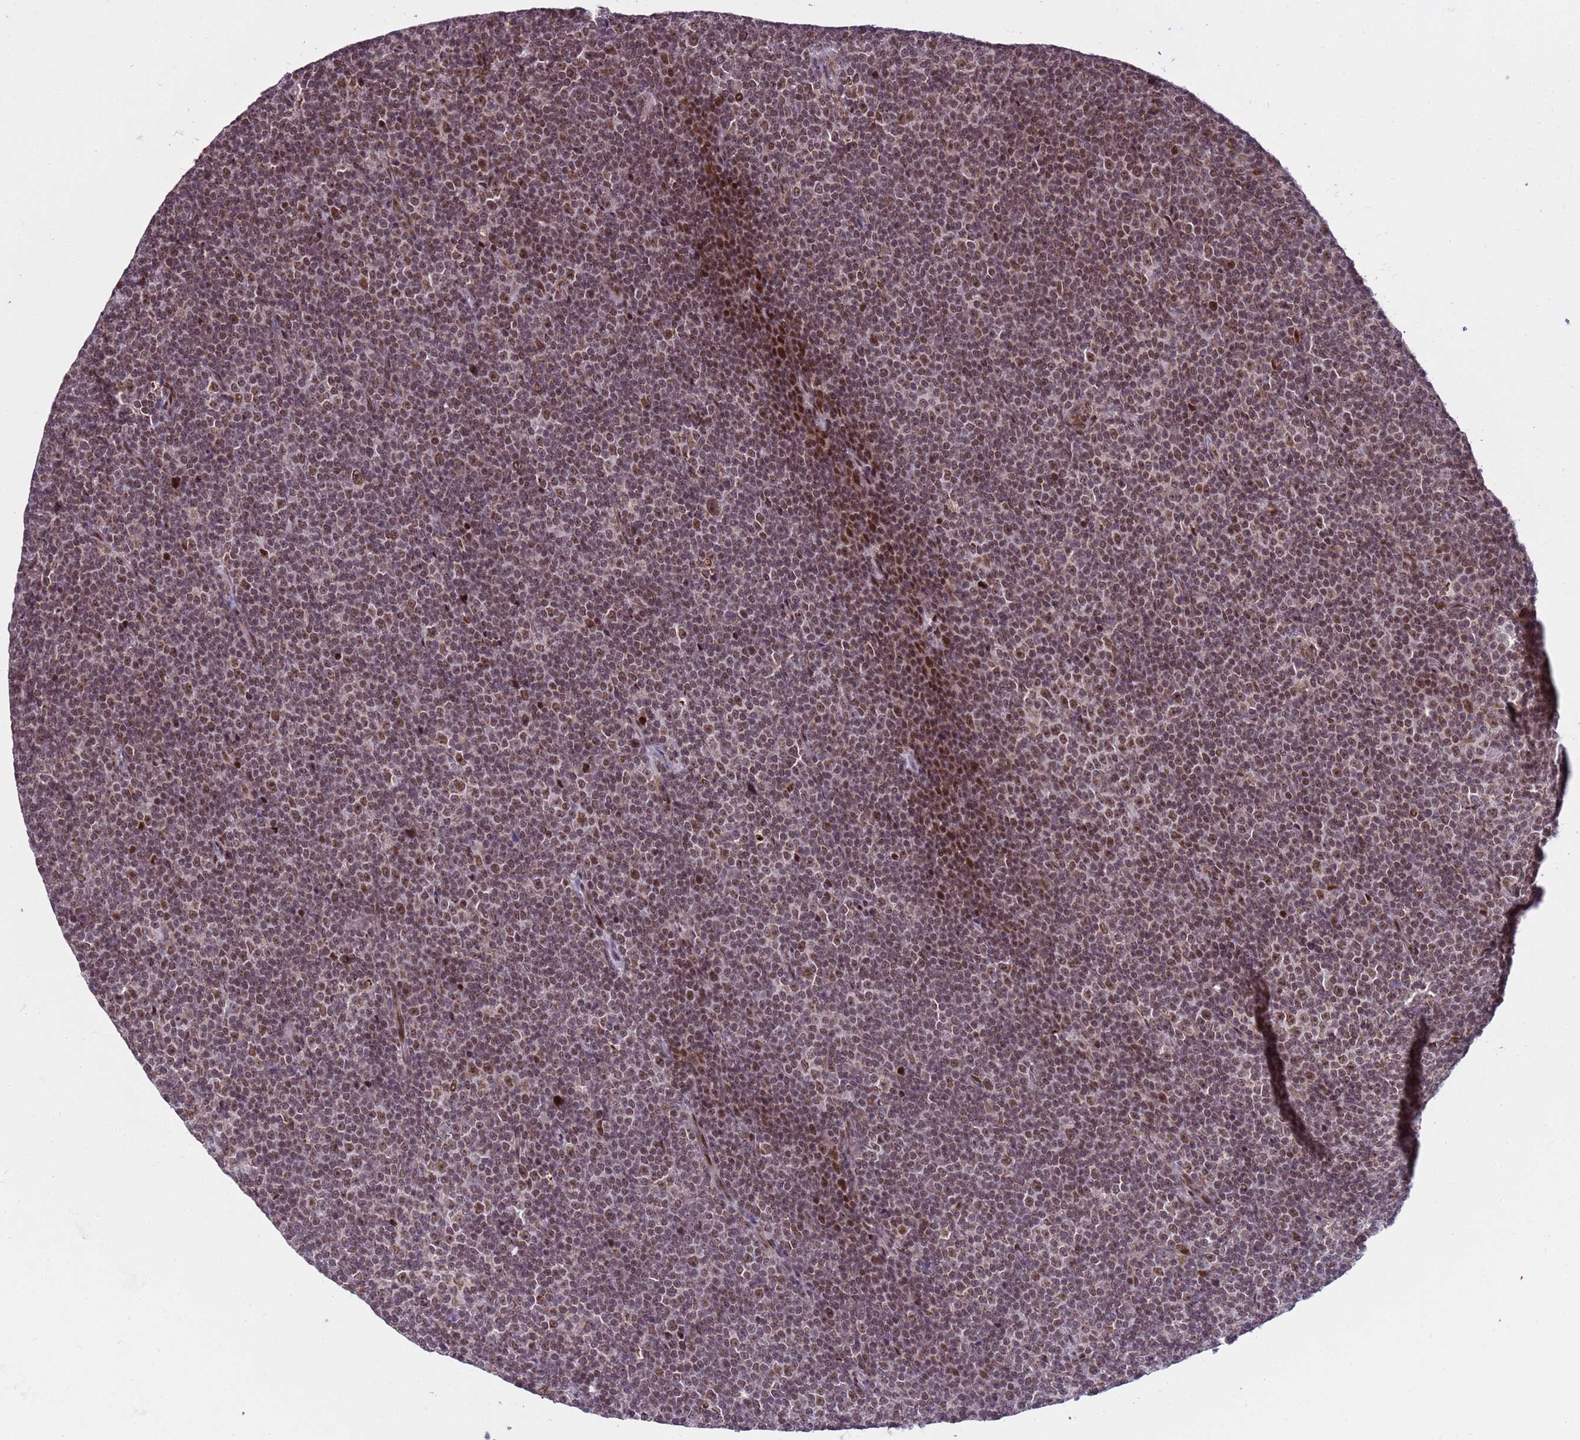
{"staining": {"intensity": "moderate", "quantity": "25%-75%", "location": "nuclear"}, "tissue": "lymphoma", "cell_type": "Tumor cells", "image_type": "cancer", "snomed": [{"axis": "morphology", "description": "Malignant lymphoma, non-Hodgkin's type, Low grade"}, {"axis": "topography", "description": "Lymph node"}], "caption": "This photomicrograph reveals immunohistochemistry staining of human low-grade malignant lymphoma, non-Hodgkin's type, with medium moderate nuclear staining in approximately 25%-75% of tumor cells.", "gene": "PPM1H", "patient": {"sex": "female", "age": 67}}